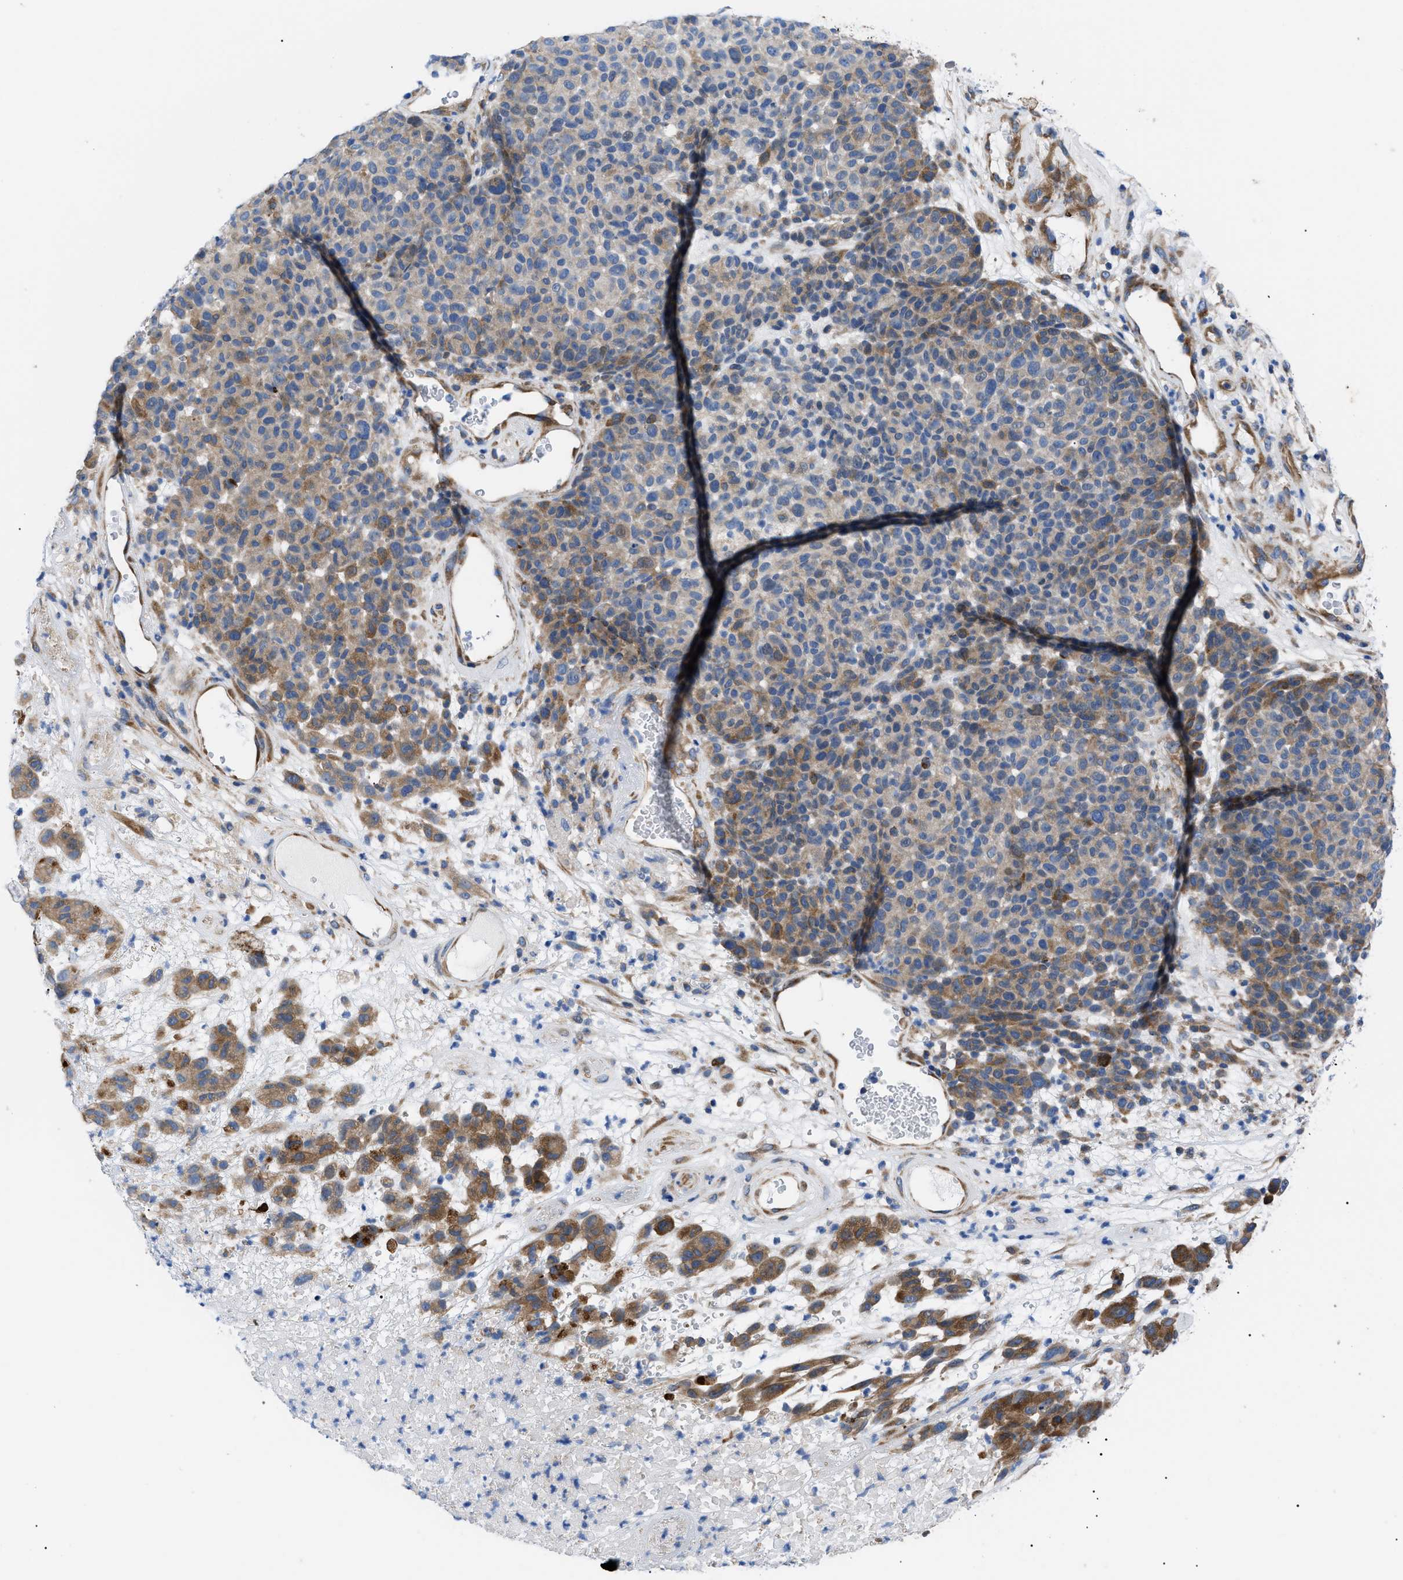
{"staining": {"intensity": "moderate", "quantity": "<25%", "location": "cytoplasmic/membranous"}, "tissue": "melanoma", "cell_type": "Tumor cells", "image_type": "cancer", "snomed": [{"axis": "morphology", "description": "Malignant melanoma, NOS"}, {"axis": "topography", "description": "Skin"}], "caption": "This is a micrograph of IHC staining of melanoma, which shows moderate expression in the cytoplasmic/membranous of tumor cells.", "gene": "HSPB8", "patient": {"sex": "male", "age": 59}}